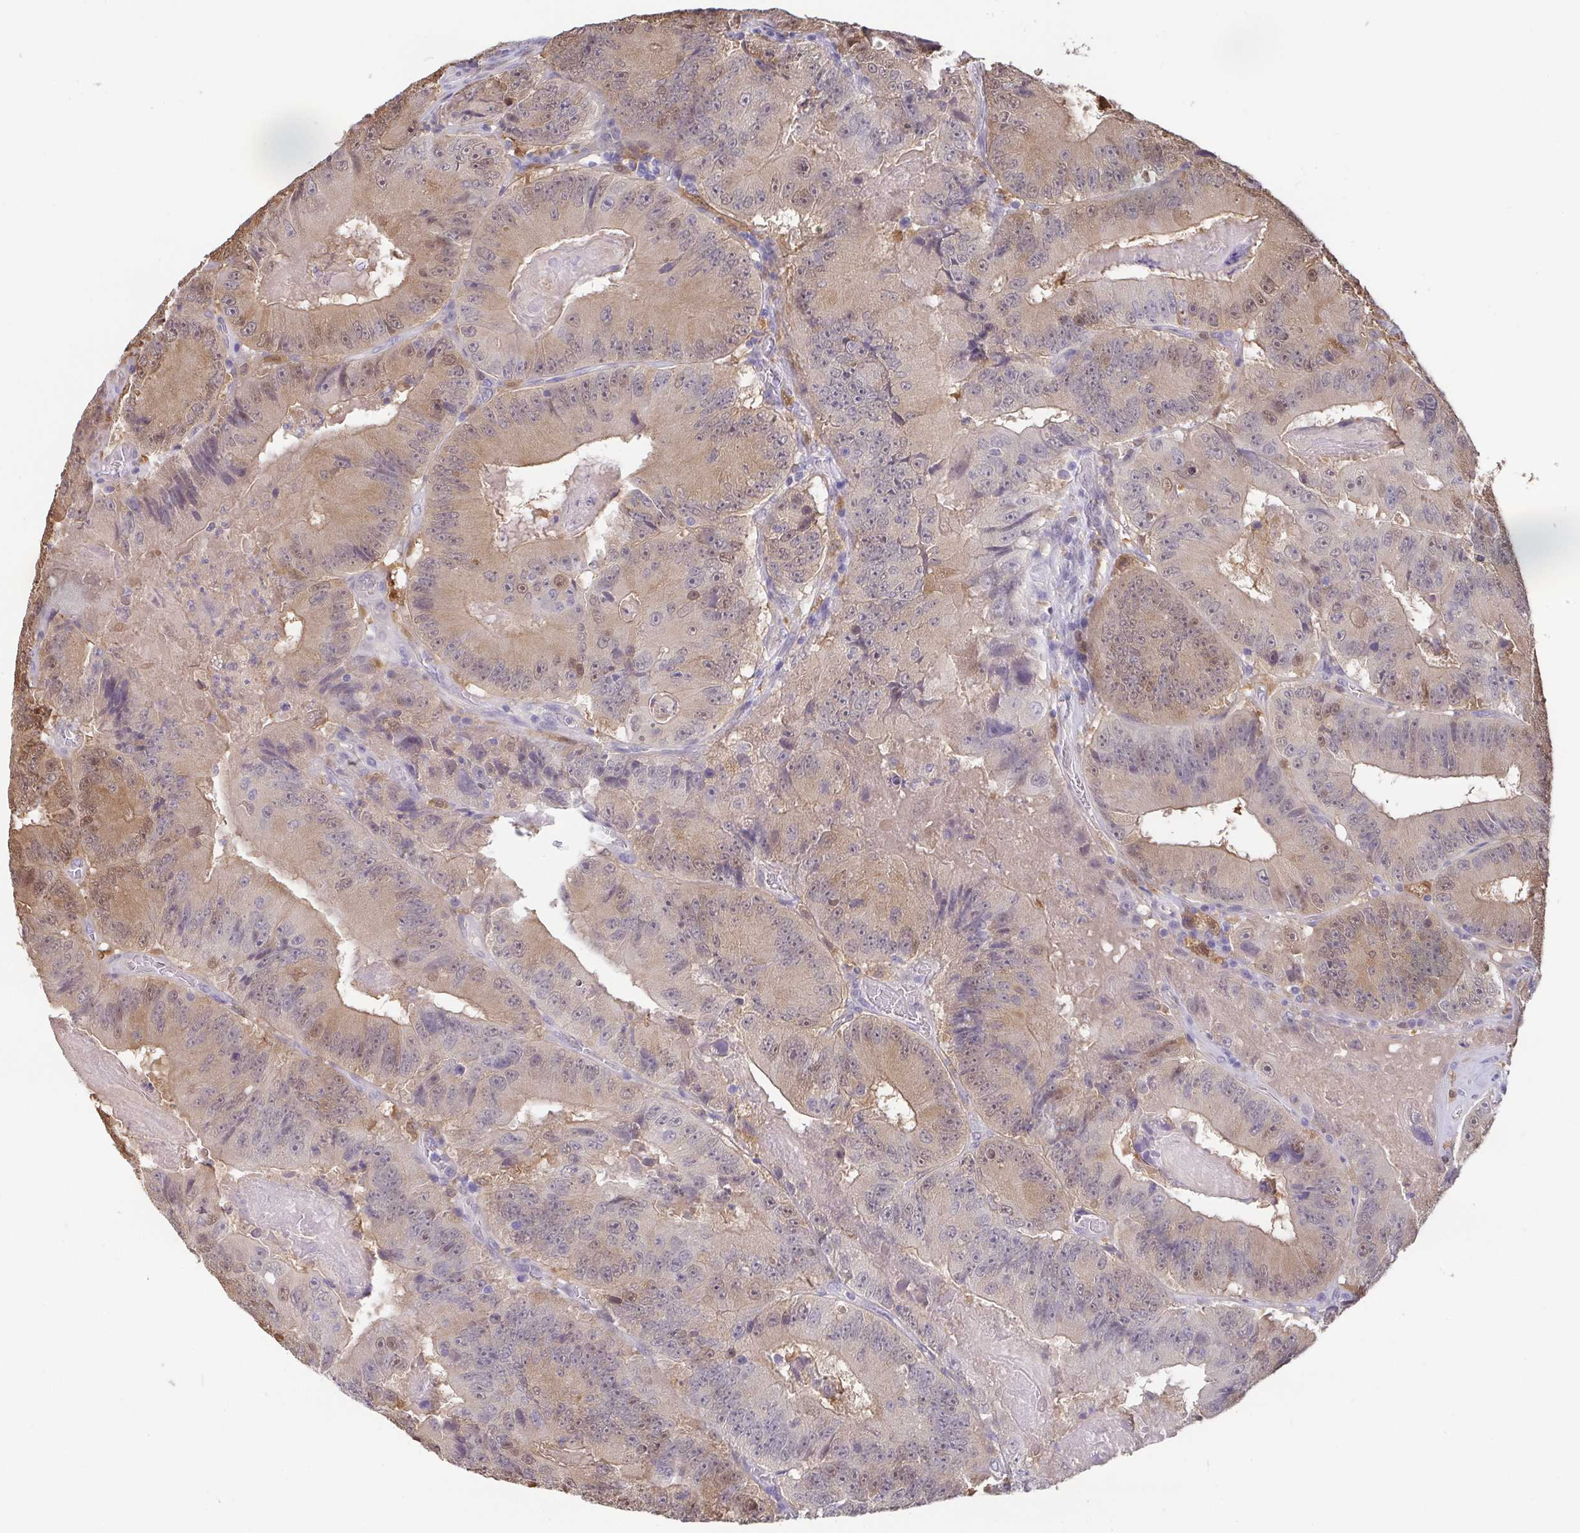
{"staining": {"intensity": "weak", "quantity": "25%-75%", "location": "cytoplasmic/membranous,nuclear"}, "tissue": "colorectal cancer", "cell_type": "Tumor cells", "image_type": "cancer", "snomed": [{"axis": "morphology", "description": "Adenocarcinoma, NOS"}, {"axis": "topography", "description": "Colon"}], "caption": "Protein staining of colorectal cancer tissue shows weak cytoplasmic/membranous and nuclear positivity in approximately 25%-75% of tumor cells.", "gene": "IDH1", "patient": {"sex": "female", "age": 86}}